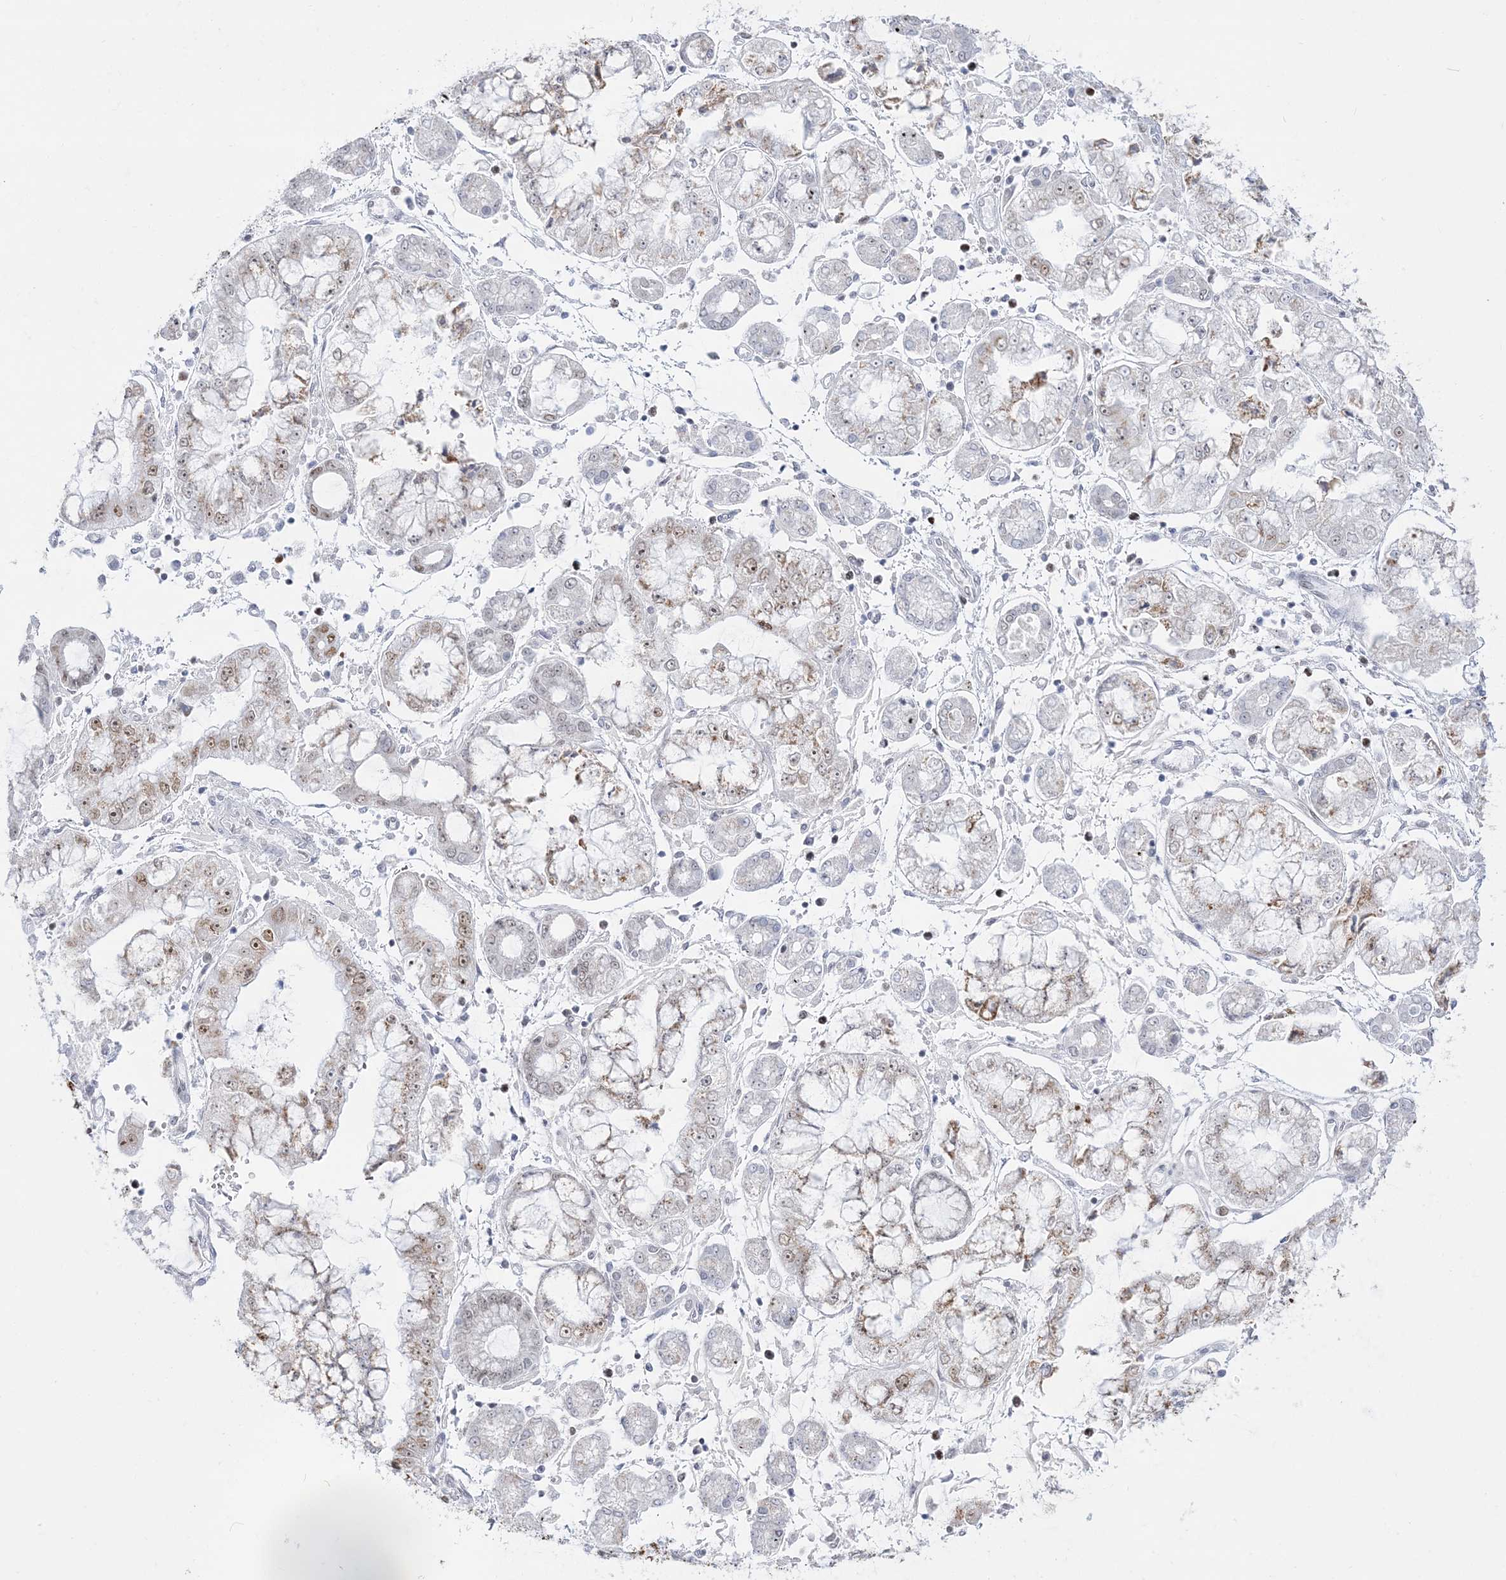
{"staining": {"intensity": "moderate", "quantity": "<25%", "location": "cytoplasmic/membranous,nuclear"}, "tissue": "stomach cancer", "cell_type": "Tumor cells", "image_type": "cancer", "snomed": [{"axis": "morphology", "description": "Adenocarcinoma, NOS"}, {"axis": "topography", "description": "Stomach"}], "caption": "Protein staining of stomach adenocarcinoma tissue demonstrates moderate cytoplasmic/membranous and nuclear staining in approximately <25% of tumor cells.", "gene": "DDX21", "patient": {"sex": "male", "age": 76}}